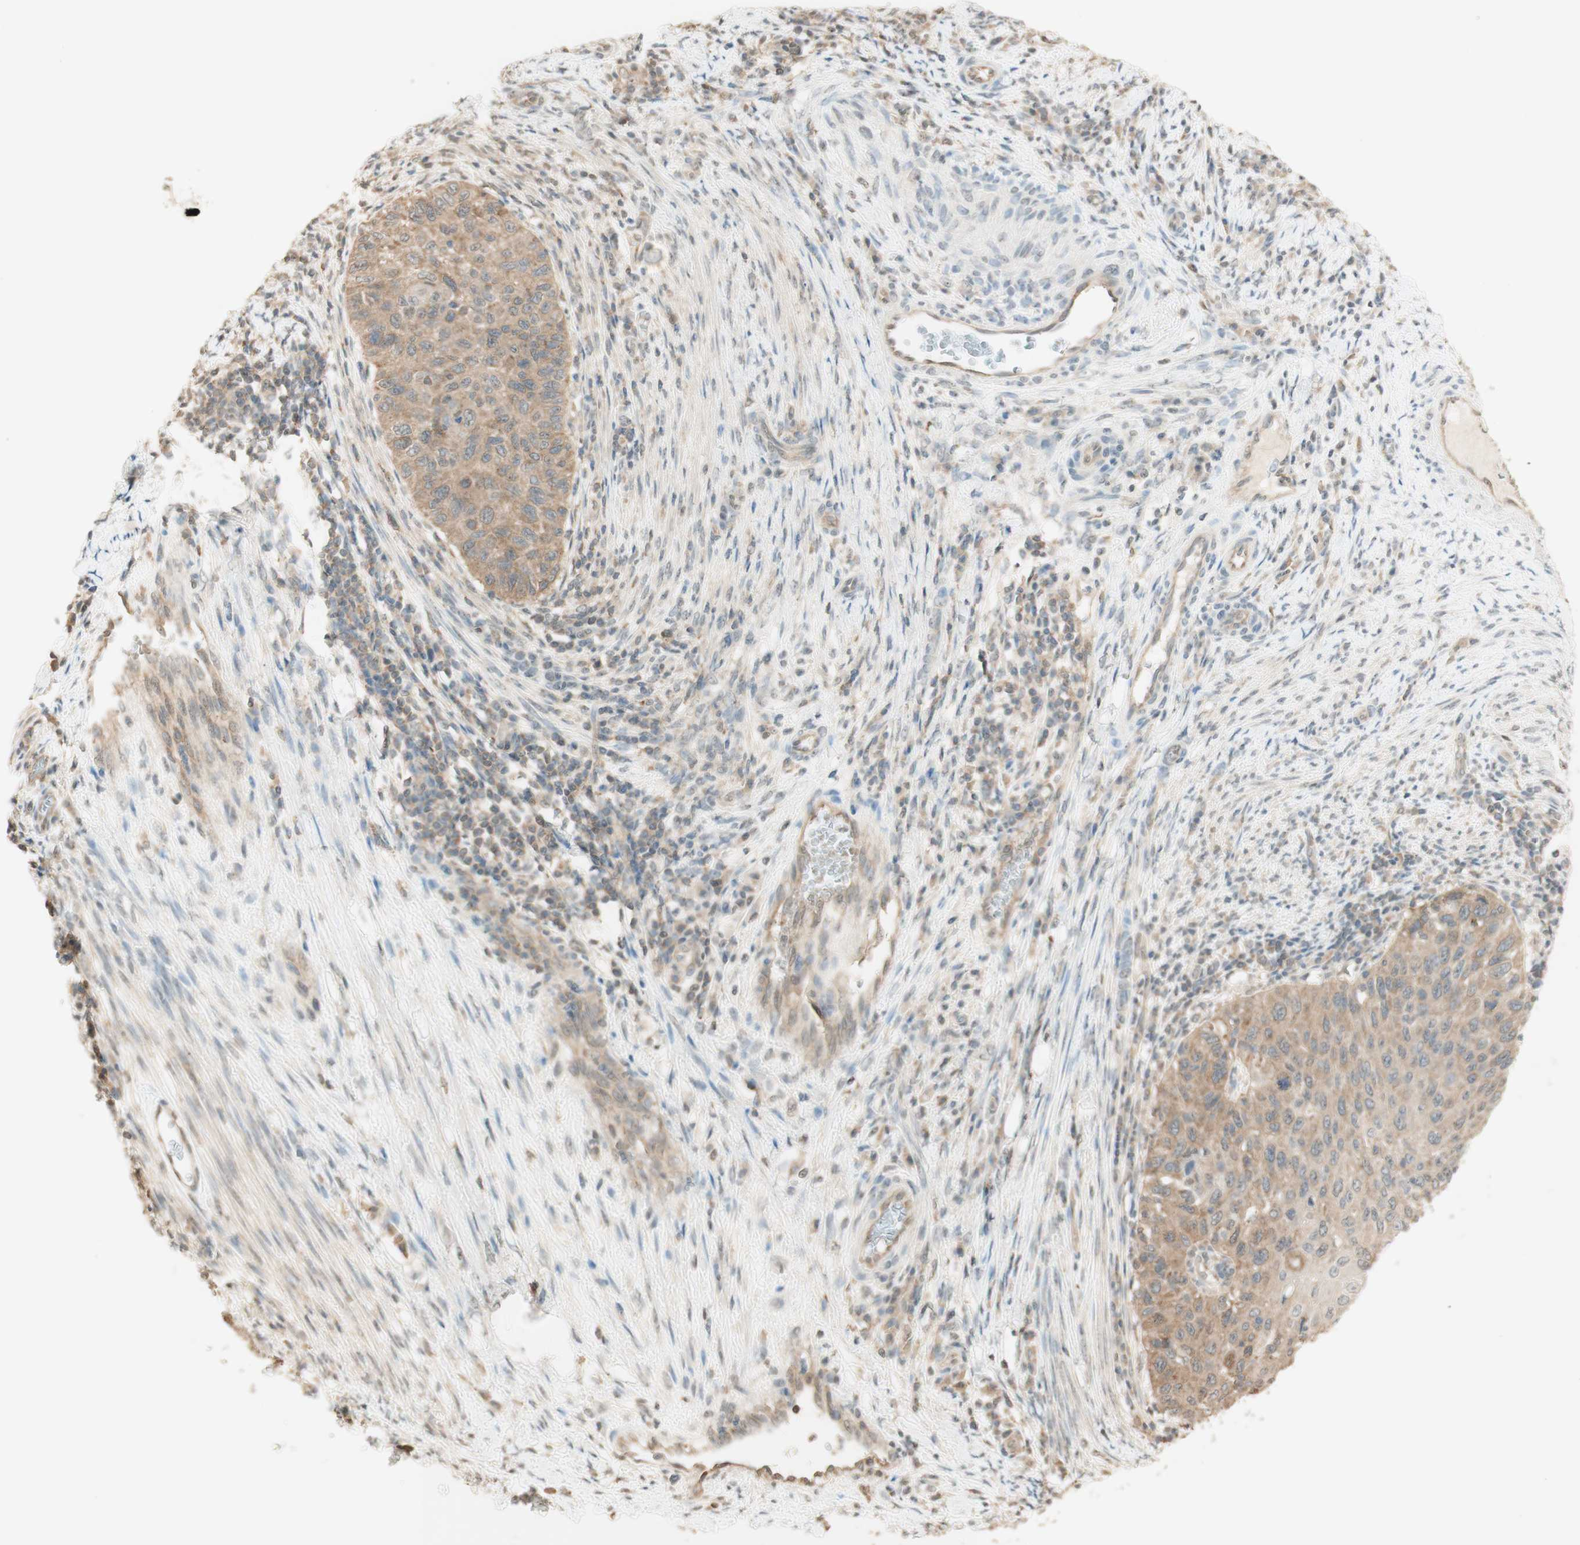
{"staining": {"intensity": "moderate", "quantity": ">75%", "location": "cytoplasmic/membranous"}, "tissue": "cervical cancer", "cell_type": "Tumor cells", "image_type": "cancer", "snomed": [{"axis": "morphology", "description": "Squamous cell carcinoma, NOS"}, {"axis": "topography", "description": "Cervix"}], "caption": "Cervical cancer stained with a brown dye demonstrates moderate cytoplasmic/membranous positive positivity in about >75% of tumor cells.", "gene": "SPINT2", "patient": {"sex": "female", "age": 70}}